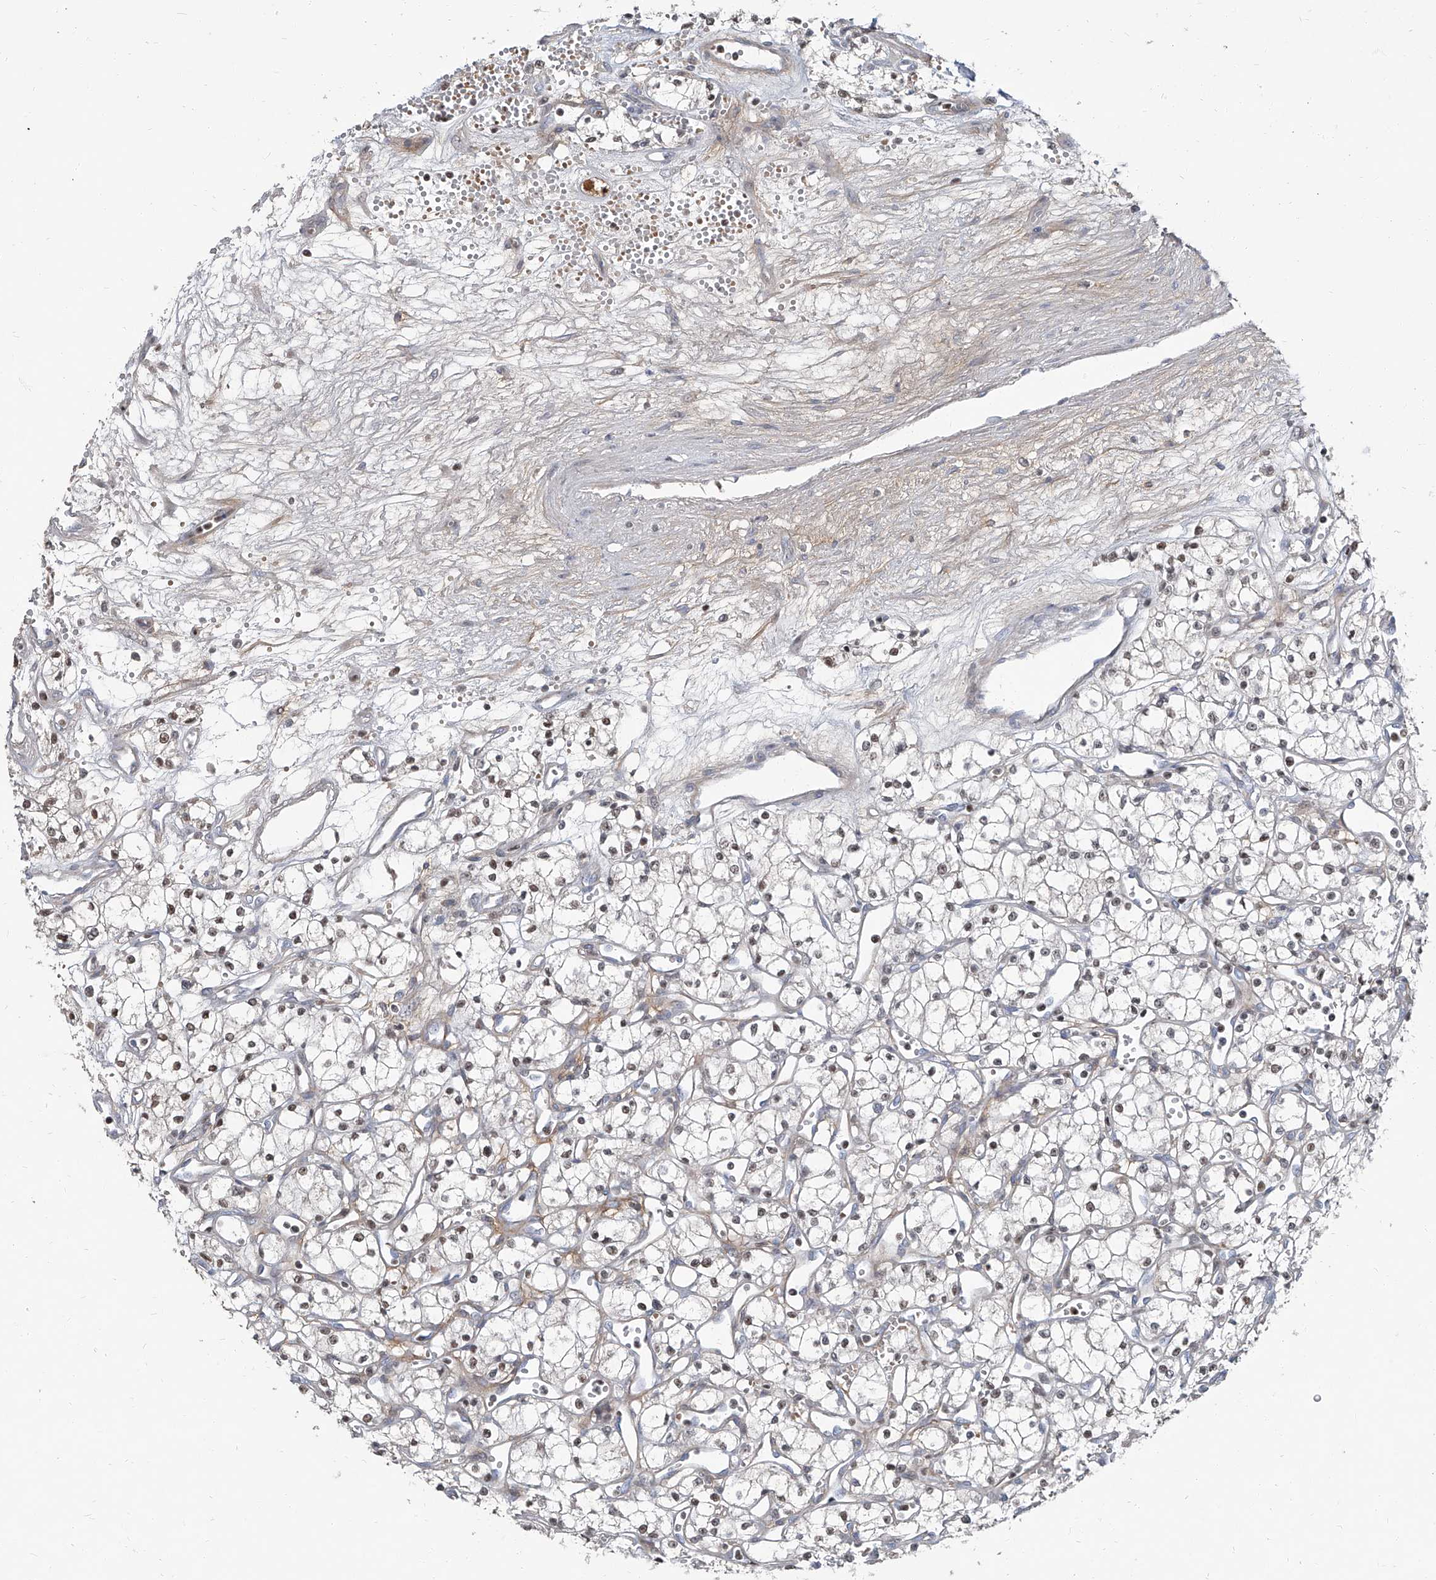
{"staining": {"intensity": "negative", "quantity": "none", "location": "none"}, "tissue": "renal cancer", "cell_type": "Tumor cells", "image_type": "cancer", "snomed": [{"axis": "morphology", "description": "Adenocarcinoma, NOS"}, {"axis": "topography", "description": "Kidney"}], "caption": "Immunohistochemical staining of human renal cancer displays no significant staining in tumor cells.", "gene": "HOXA3", "patient": {"sex": "male", "age": 59}}